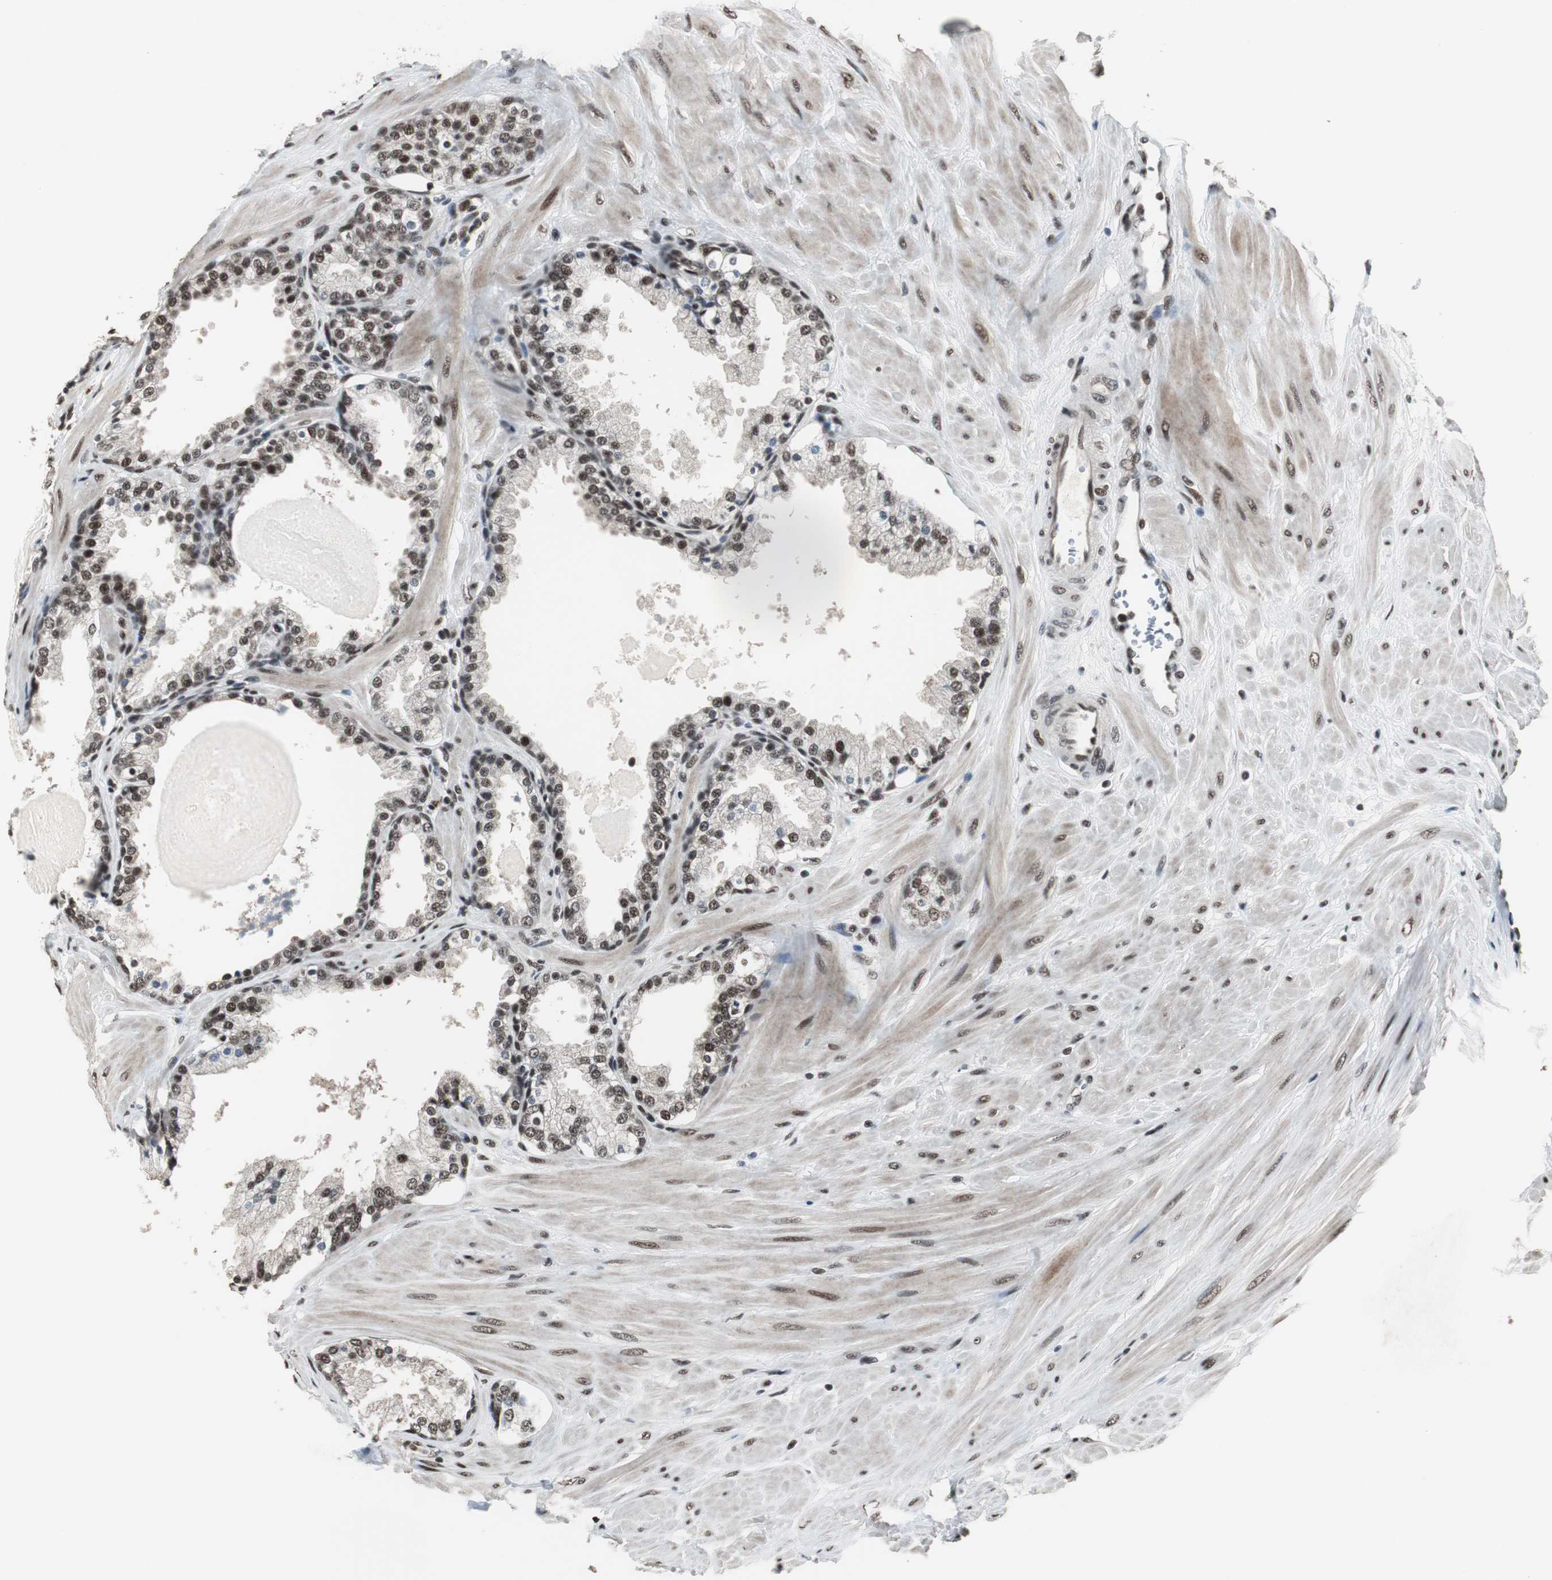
{"staining": {"intensity": "moderate", "quantity": ">75%", "location": "nuclear"}, "tissue": "prostate", "cell_type": "Glandular cells", "image_type": "normal", "snomed": [{"axis": "morphology", "description": "Normal tissue, NOS"}, {"axis": "topography", "description": "Prostate"}], "caption": "A micrograph of prostate stained for a protein displays moderate nuclear brown staining in glandular cells. The staining was performed using DAB to visualize the protein expression in brown, while the nuclei were stained in blue with hematoxylin (Magnification: 20x).", "gene": "CDK9", "patient": {"sex": "male", "age": 51}}